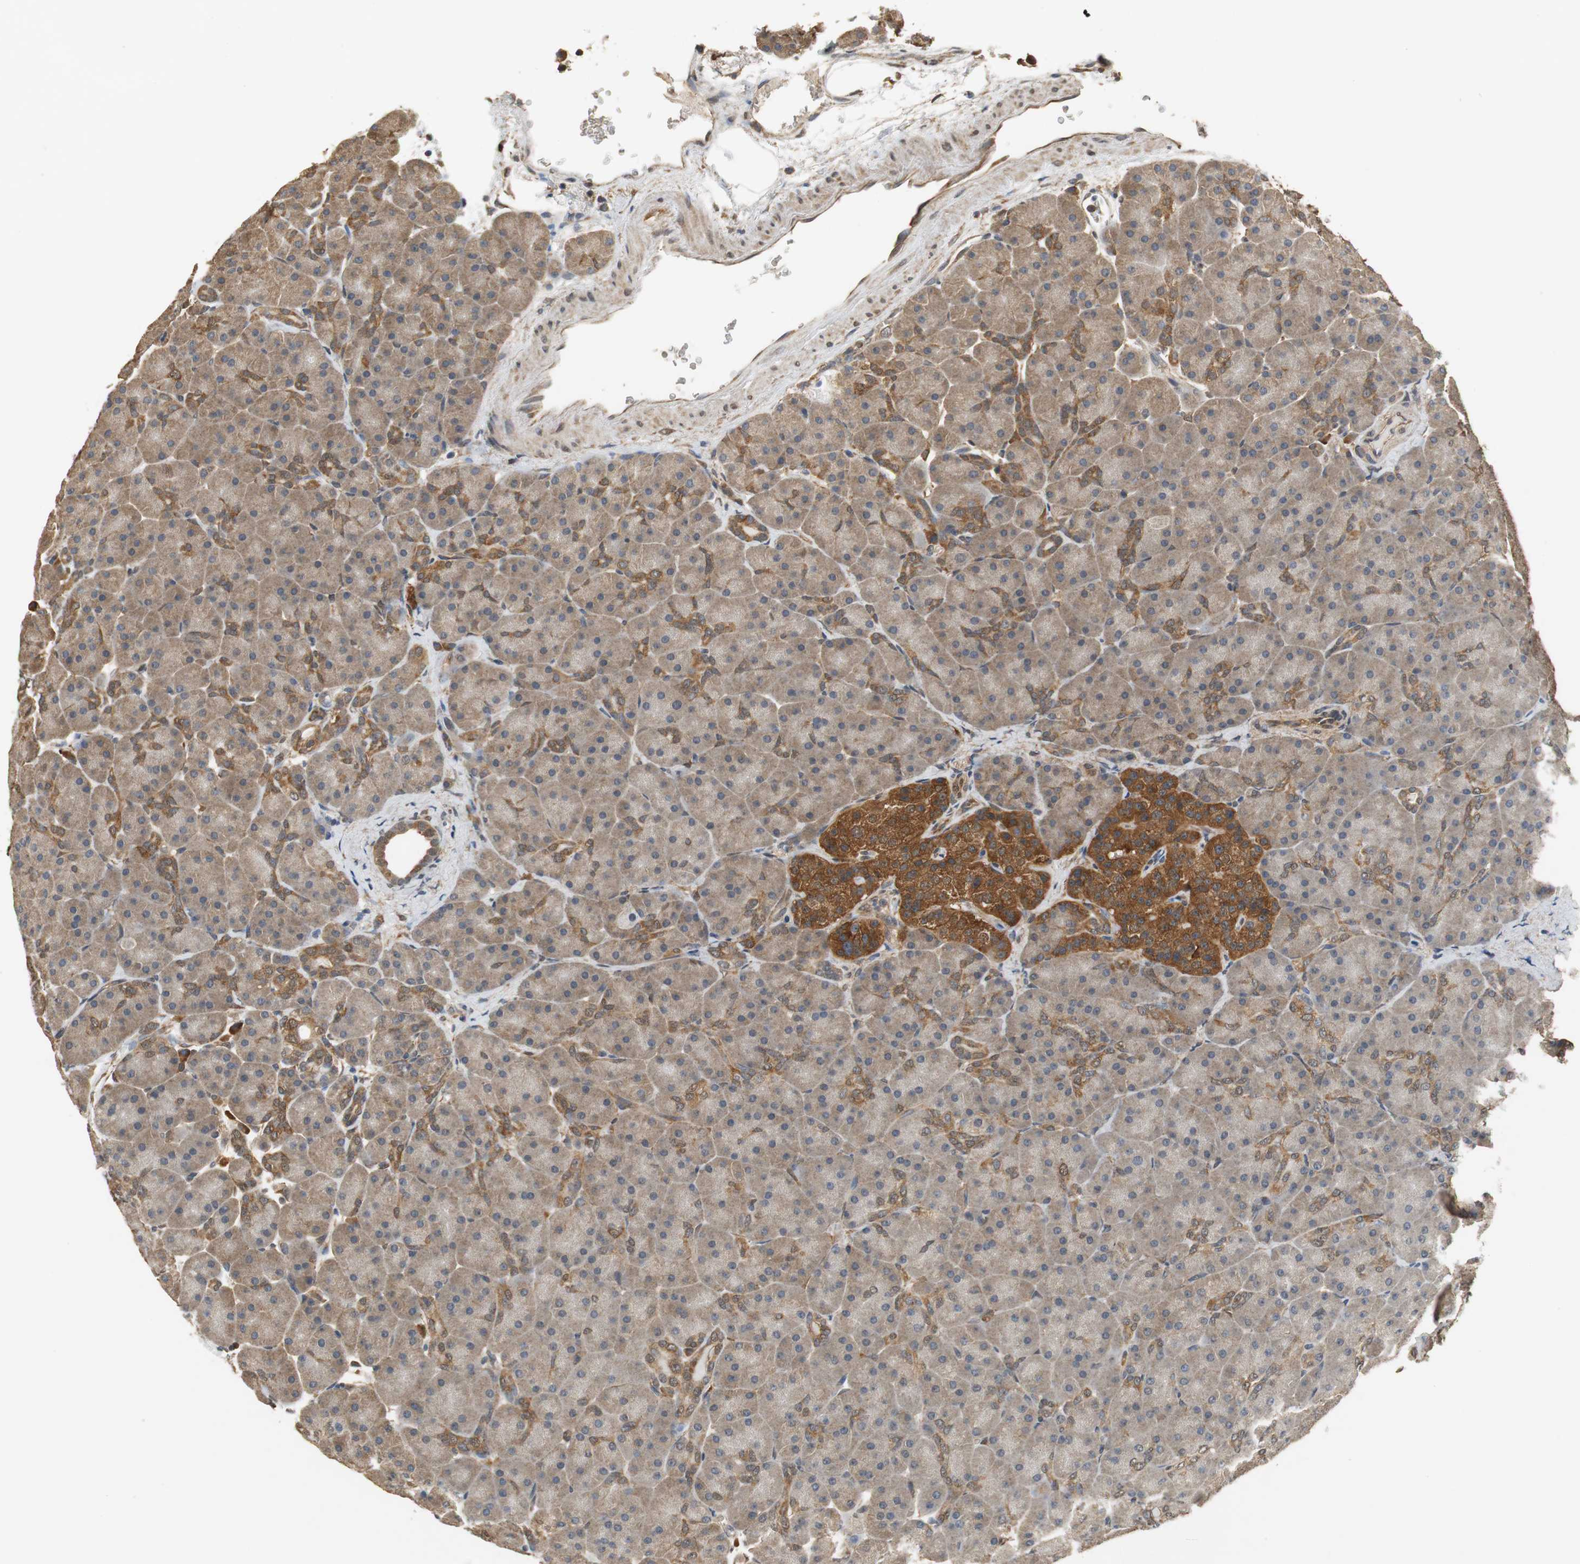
{"staining": {"intensity": "weak", "quantity": ">75%", "location": "cytoplasmic/membranous"}, "tissue": "pancreas", "cell_type": "Exocrine glandular cells", "image_type": "normal", "snomed": [{"axis": "morphology", "description": "Normal tissue, NOS"}, {"axis": "topography", "description": "Pancreas"}], "caption": "Exocrine glandular cells show weak cytoplasmic/membranous positivity in approximately >75% of cells in benign pancreas. (Stains: DAB (3,3'-diaminobenzidine) in brown, nuclei in blue, Microscopy: brightfield microscopy at high magnification).", "gene": "UBQLN2", "patient": {"sex": "male", "age": 66}}